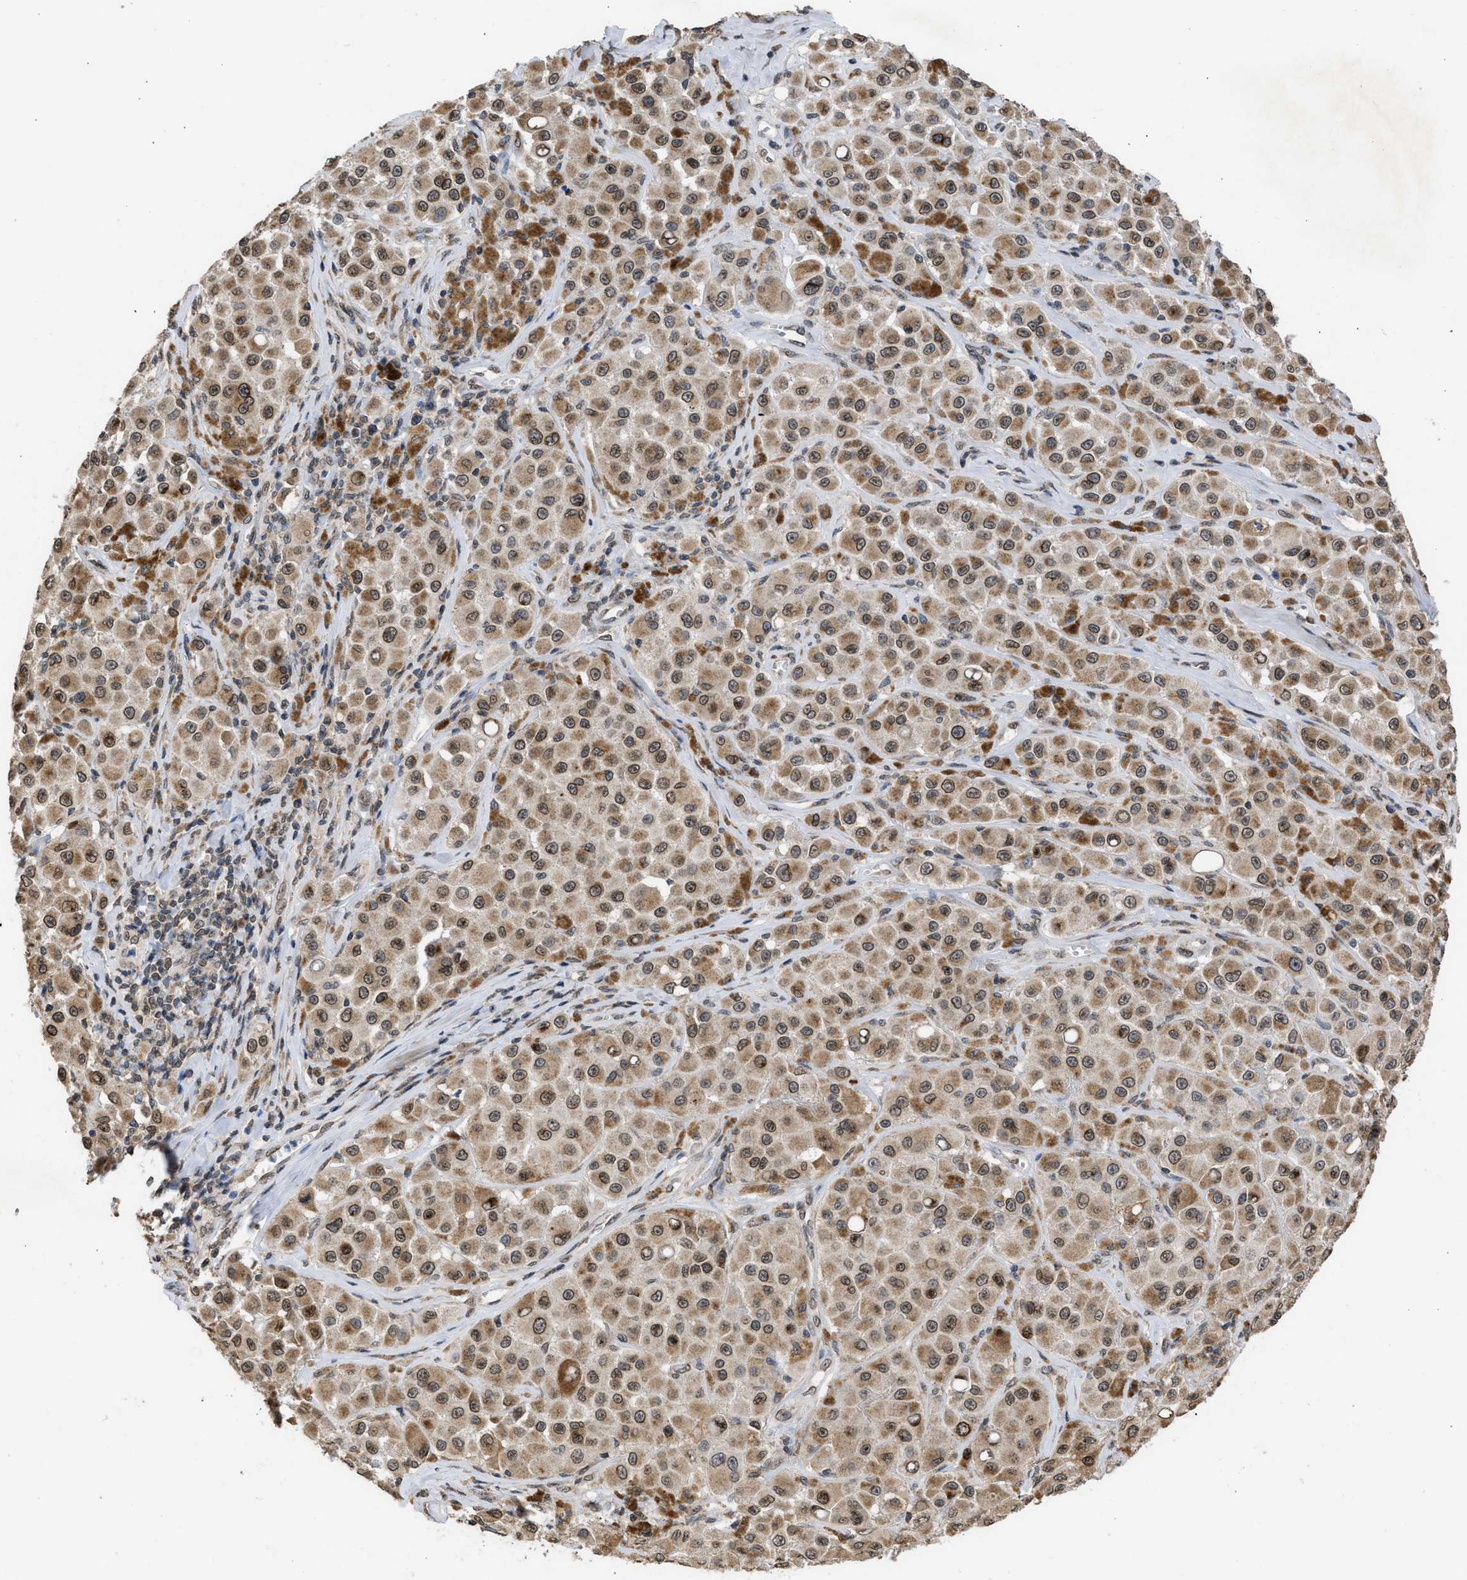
{"staining": {"intensity": "moderate", "quantity": ">75%", "location": "cytoplasmic/membranous,nuclear"}, "tissue": "melanoma", "cell_type": "Tumor cells", "image_type": "cancer", "snomed": [{"axis": "morphology", "description": "Malignant melanoma, NOS"}, {"axis": "topography", "description": "Skin"}], "caption": "Protein expression analysis of human melanoma reveals moderate cytoplasmic/membranous and nuclear expression in approximately >75% of tumor cells.", "gene": "NUP35", "patient": {"sex": "male", "age": 84}}